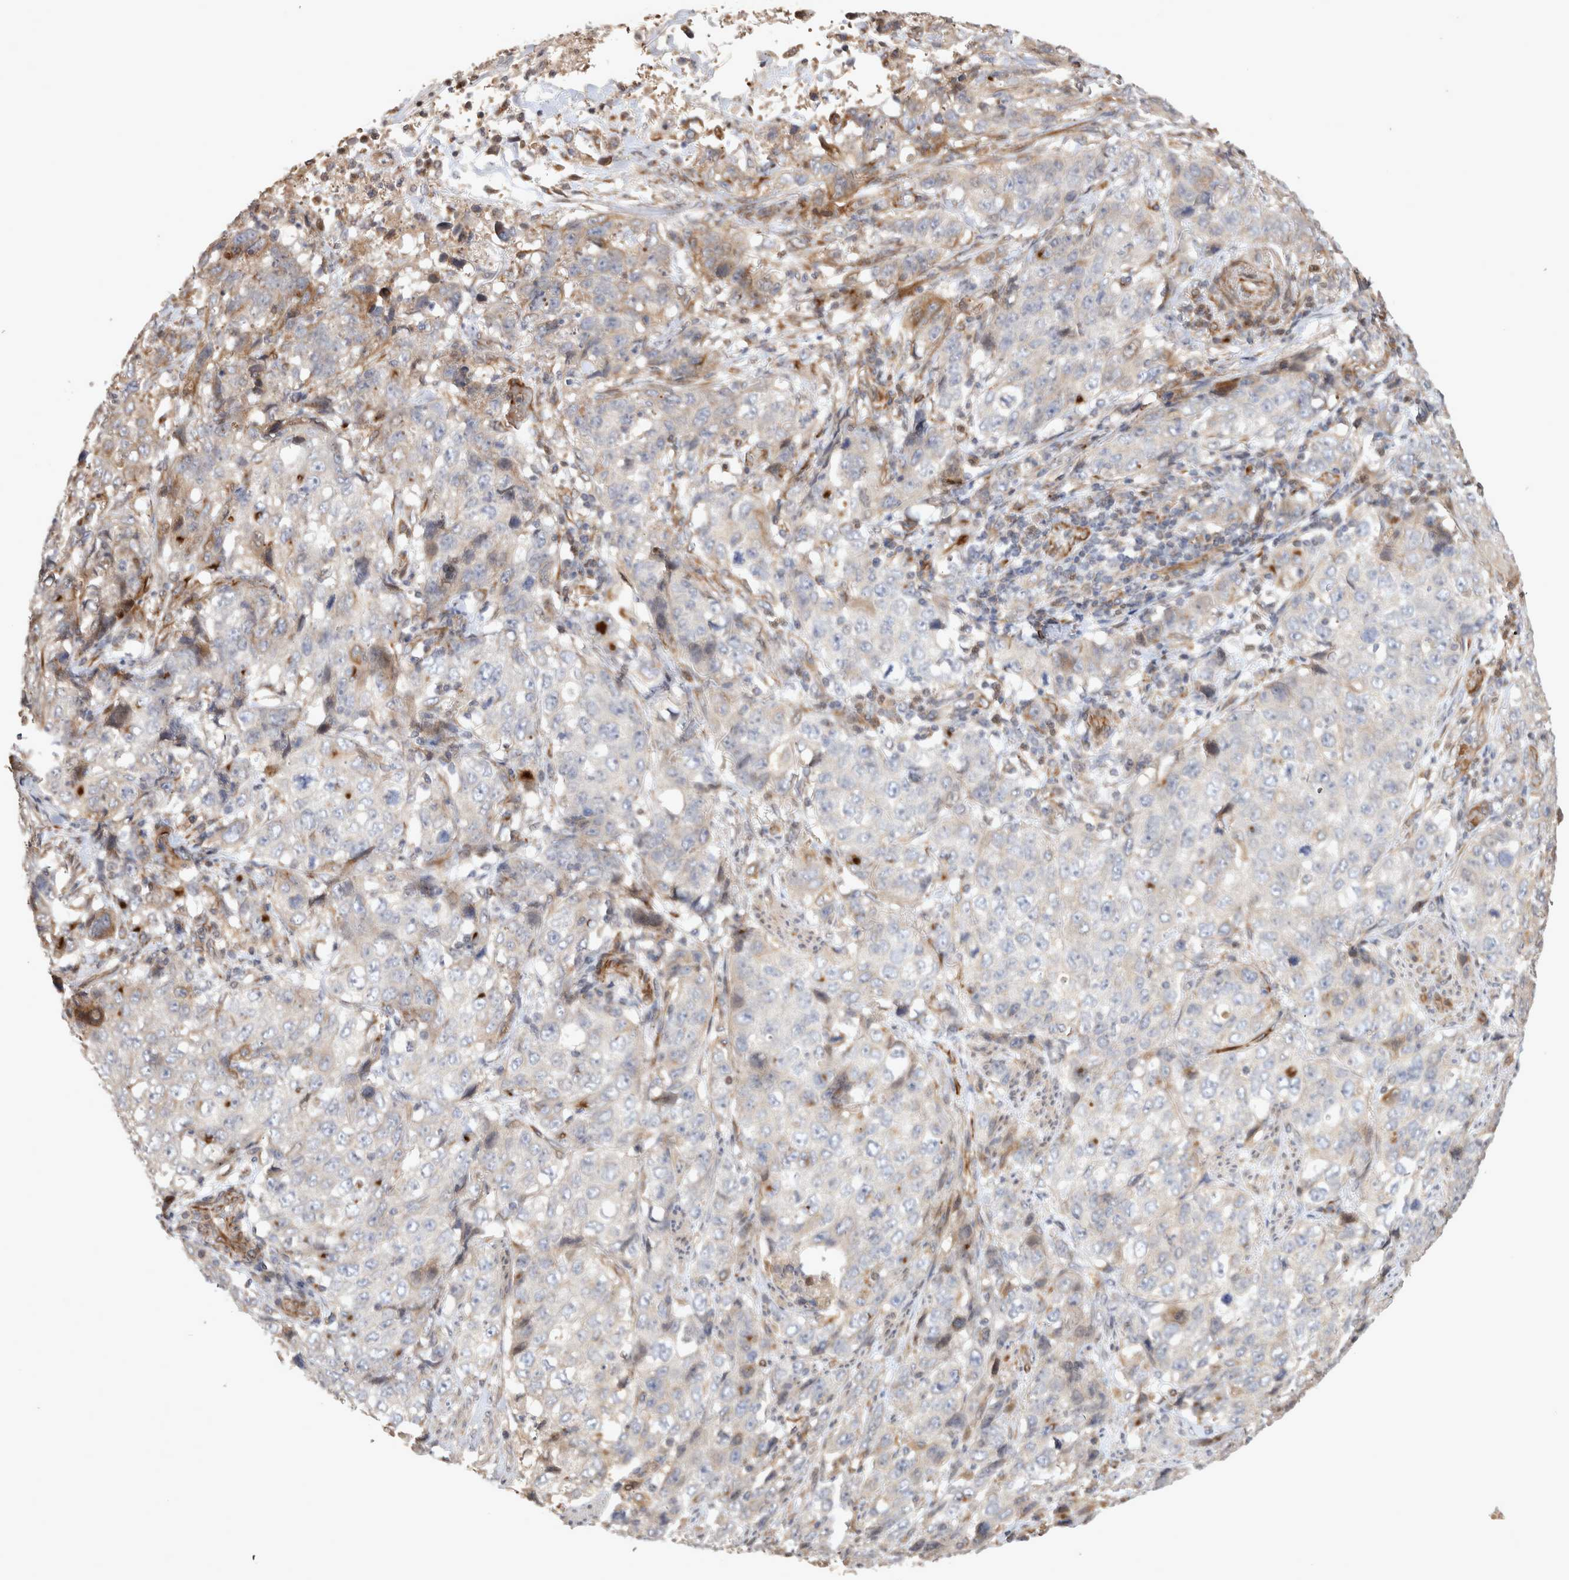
{"staining": {"intensity": "weak", "quantity": "<25%", "location": "cytoplasmic/membranous"}, "tissue": "stomach cancer", "cell_type": "Tumor cells", "image_type": "cancer", "snomed": [{"axis": "morphology", "description": "Adenocarcinoma, NOS"}, {"axis": "topography", "description": "Stomach"}], "caption": "Immunohistochemical staining of human stomach cancer (adenocarcinoma) shows no significant staining in tumor cells.", "gene": "NMU", "patient": {"sex": "male", "age": 48}}